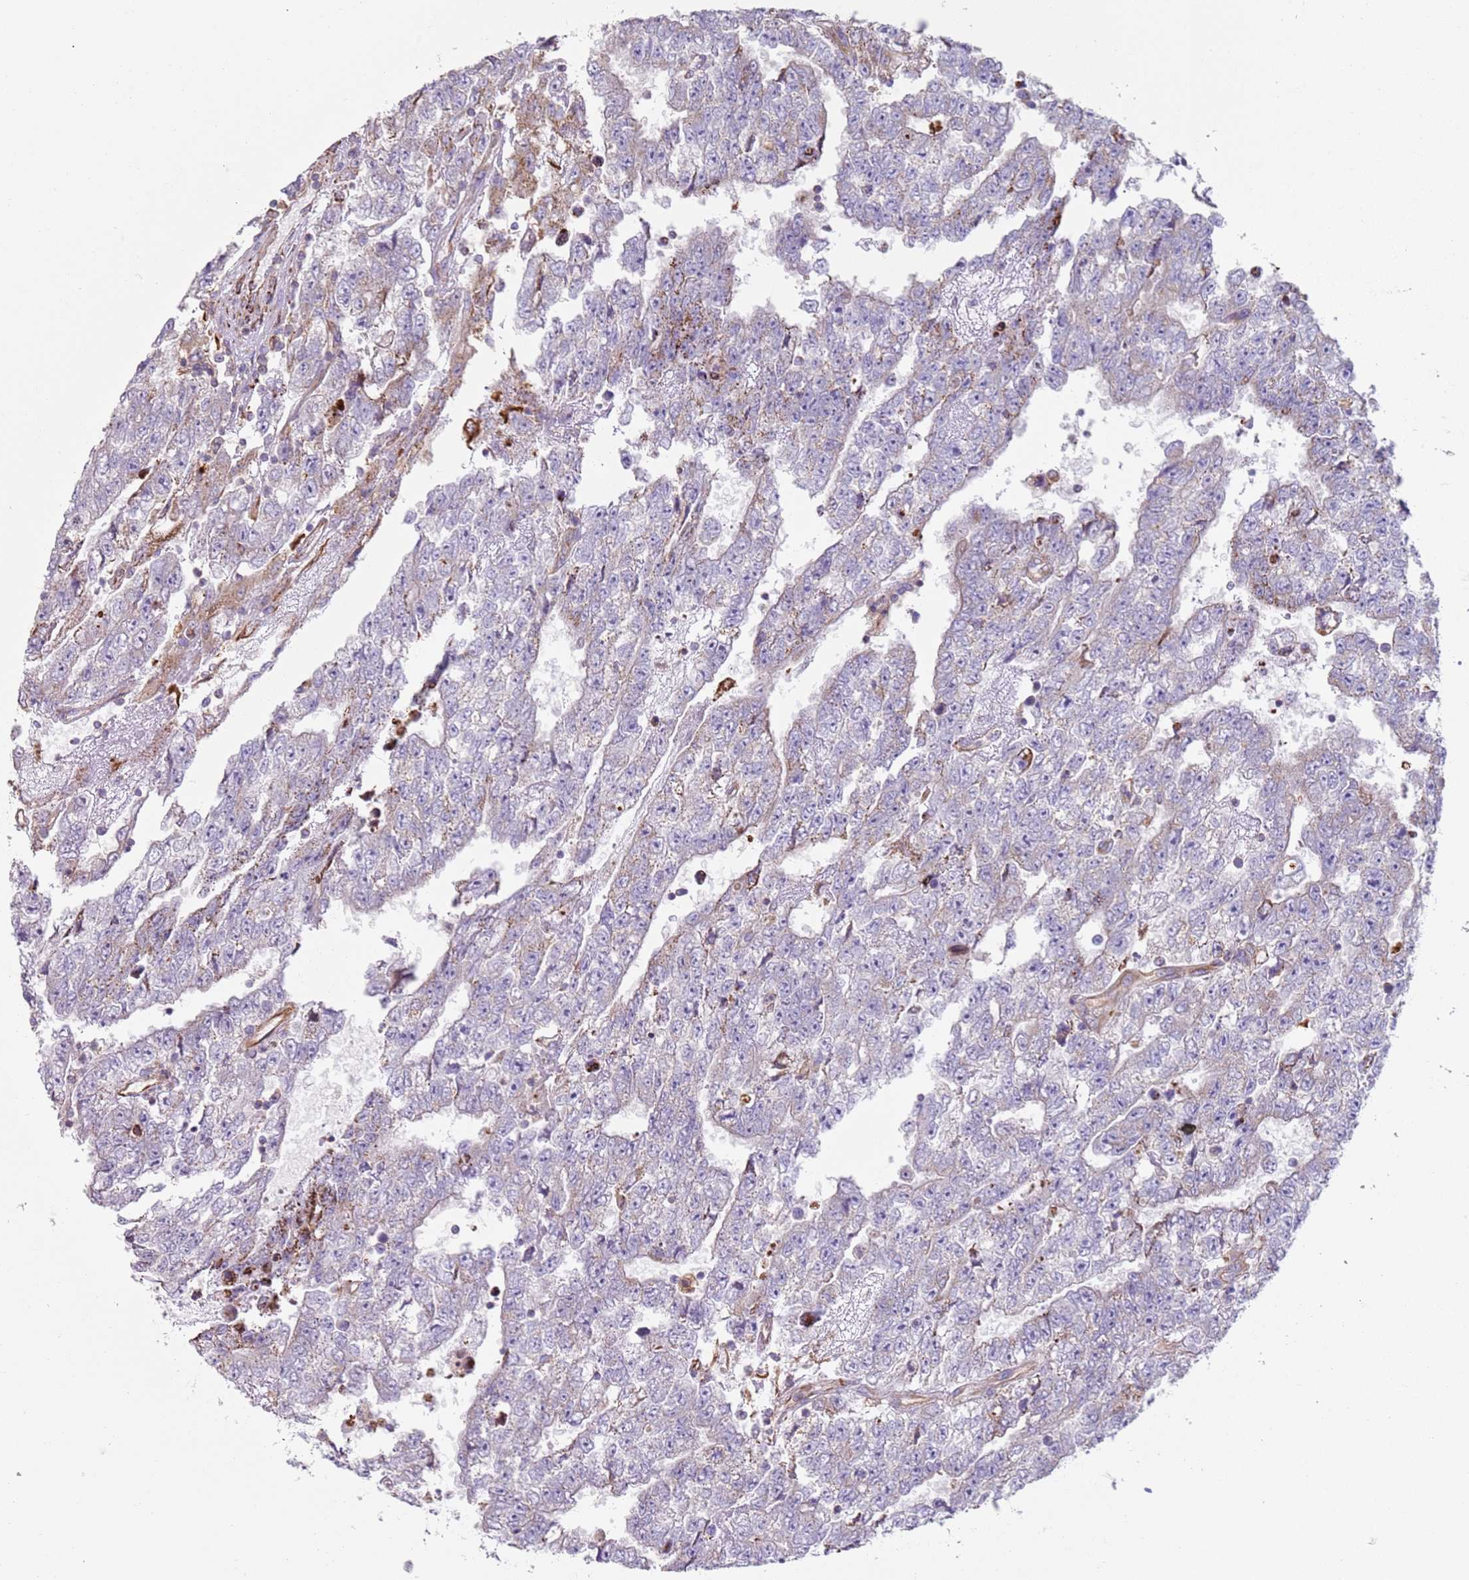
{"staining": {"intensity": "moderate", "quantity": "<25%", "location": "cytoplasmic/membranous"}, "tissue": "testis cancer", "cell_type": "Tumor cells", "image_type": "cancer", "snomed": [{"axis": "morphology", "description": "Carcinoma, Embryonal, NOS"}, {"axis": "topography", "description": "Testis"}], "caption": "Brown immunohistochemical staining in human embryonal carcinoma (testis) displays moderate cytoplasmic/membranous staining in about <25% of tumor cells.", "gene": "SNAPIN", "patient": {"sex": "male", "age": 25}}